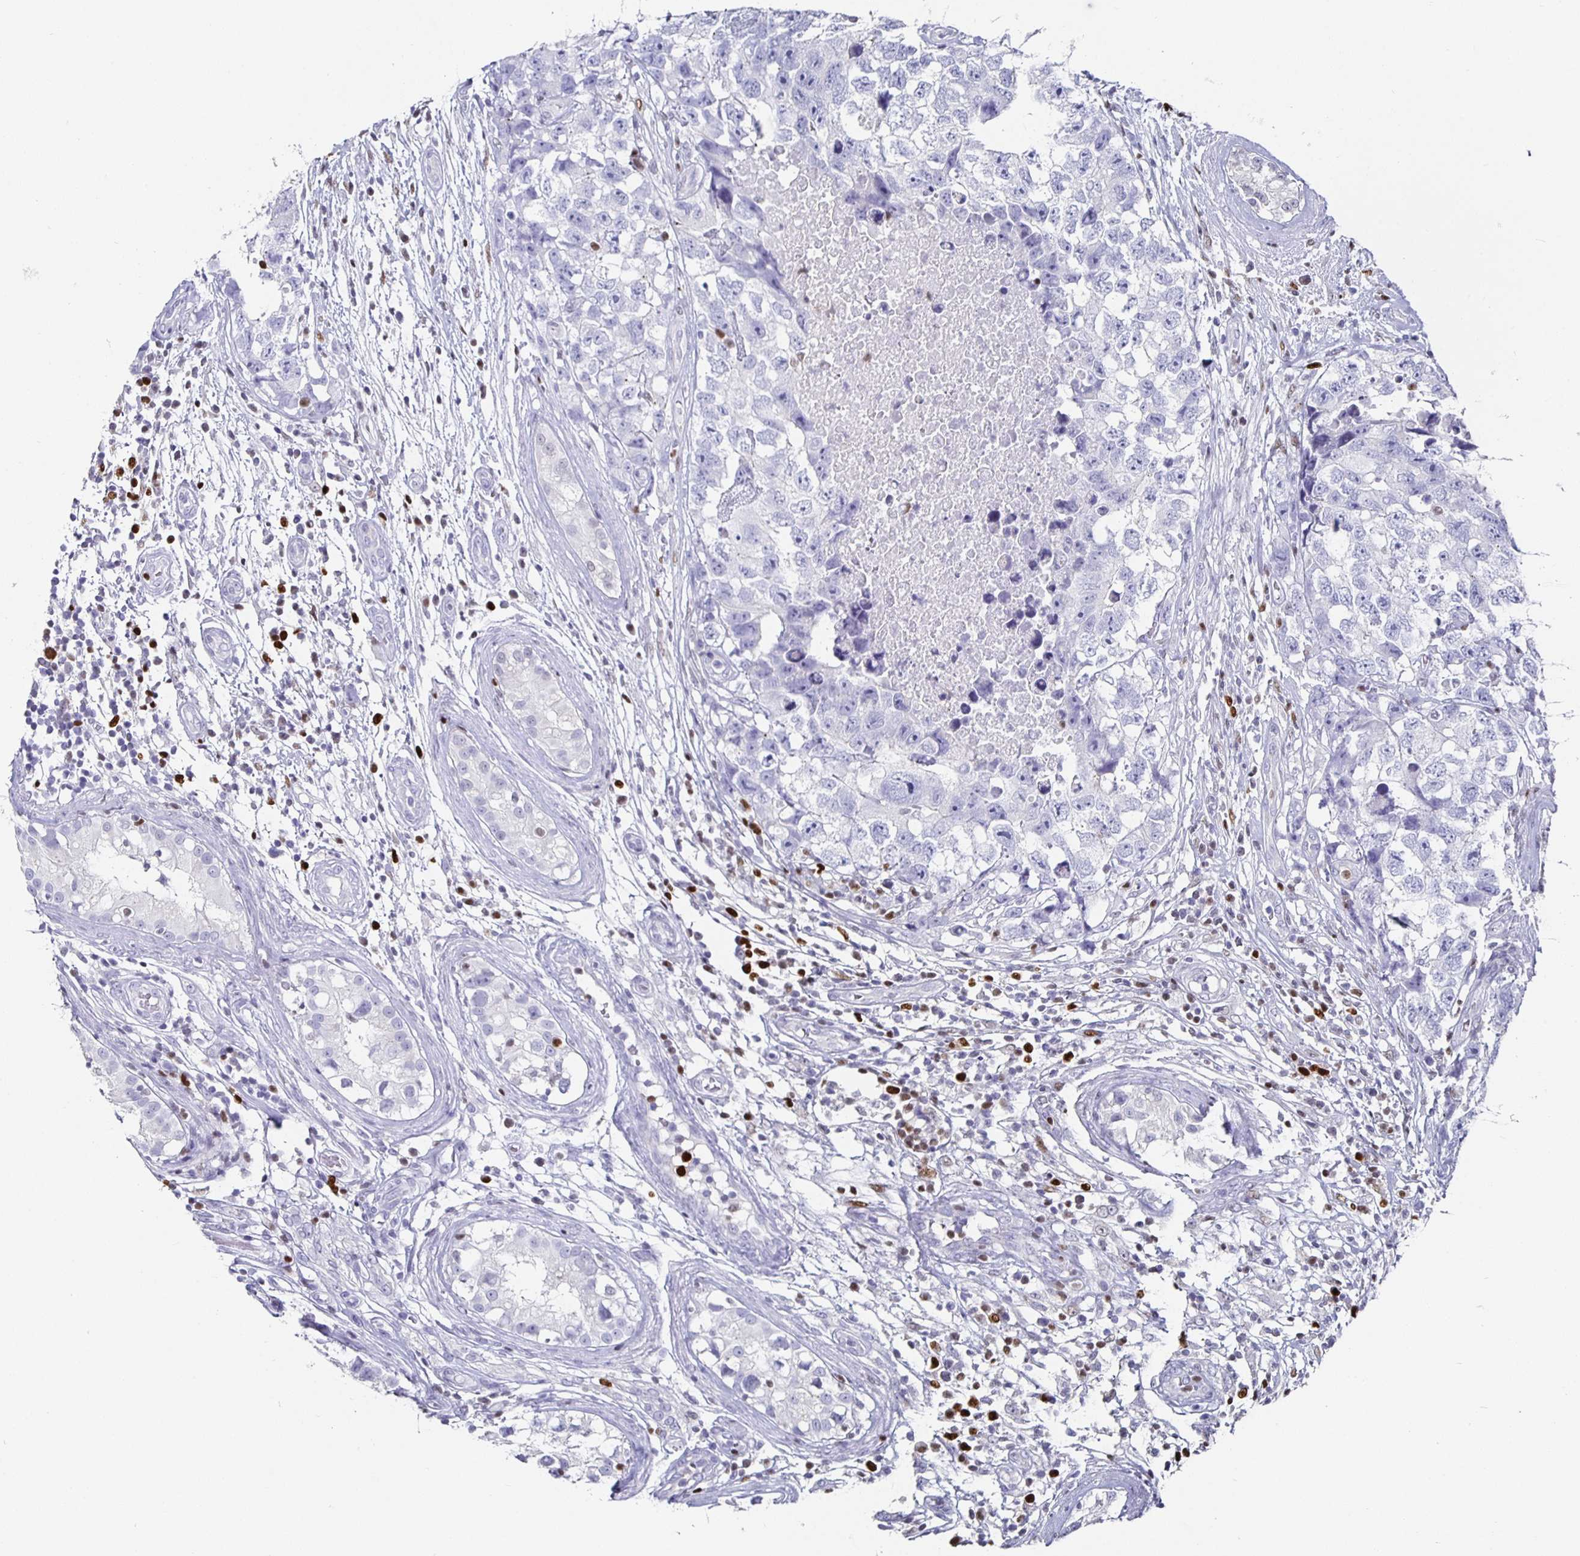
{"staining": {"intensity": "negative", "quantity": "none", "location": "none"}, "tissue": "testis cancer", "cell_type": "Tumor cells", "image_type": "cancer", "snomed": [{"axis": "morphology", "description": "Carcinoma, Embryonal, NOS"}, {"axis": "topography", "description": "Testis"}], "caption": "An immunohistochemistry (IHC) histopathology image of testis cancer is shown. There is no staining in tumor cells of testis cancer.", "gene": "RUNX2", "patient": {"sex": "male", "age": 22}}